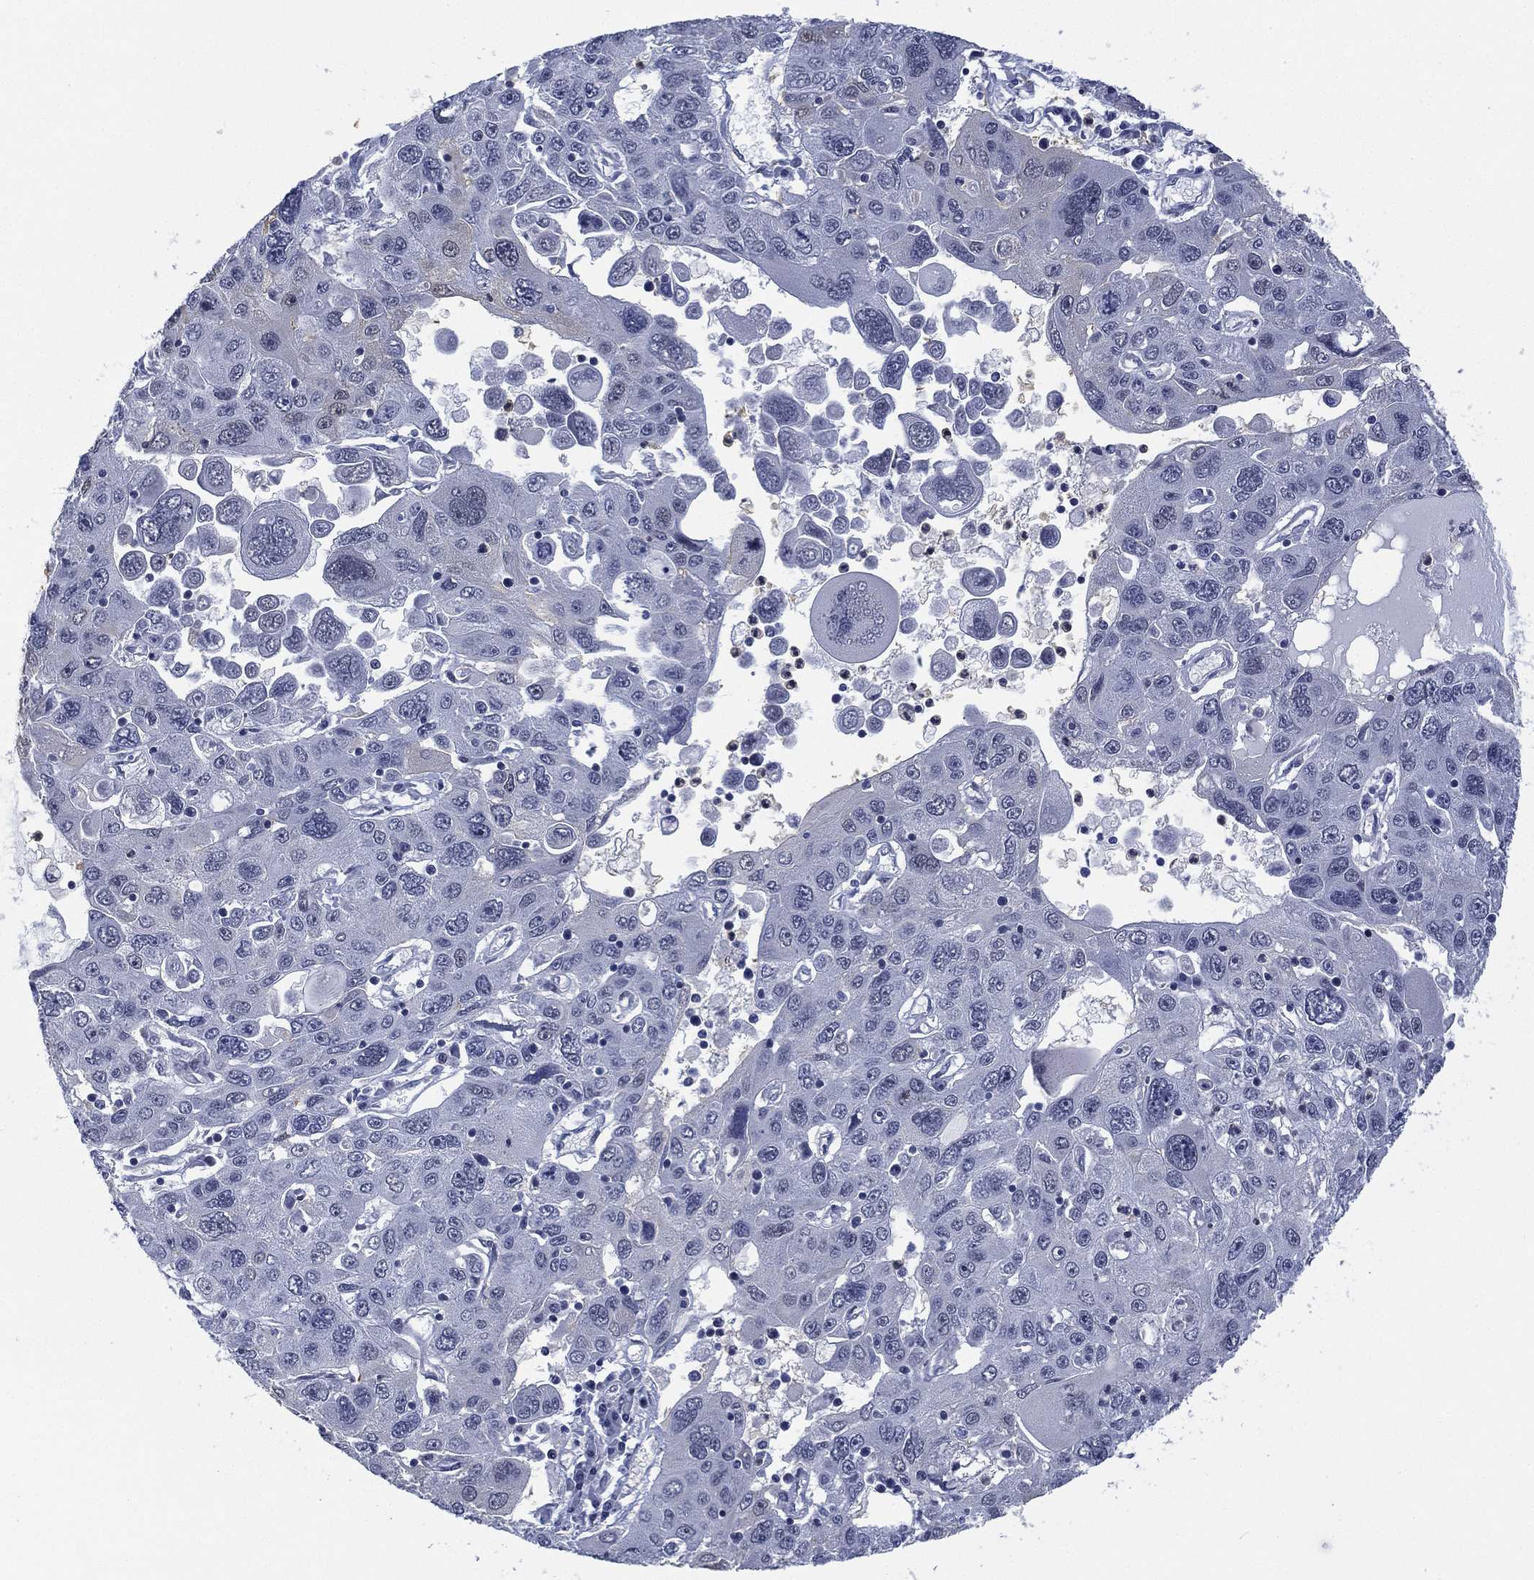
{"staining": {"intensity": "negative", "quantity": "none", "location": "none"}, "tissue": "stomach cancer", "cell_type": "Tumor cells", "image_type": "cancer", "snomed": [{"axis": "morphology", "description": "Adenocarcinoma, NOS"}, {"axis": "topography", "description": "Stomach"}], "caption": "Adenocarcinoma (stomach) was stained to show a protein in brown. There is no significant positivity in tumor cells. (Brightfield microscopy of DAB immunohistochemistry at high magnification).", "gene": "ZNF711", "patient": {"sex": "male", "age": 56}}